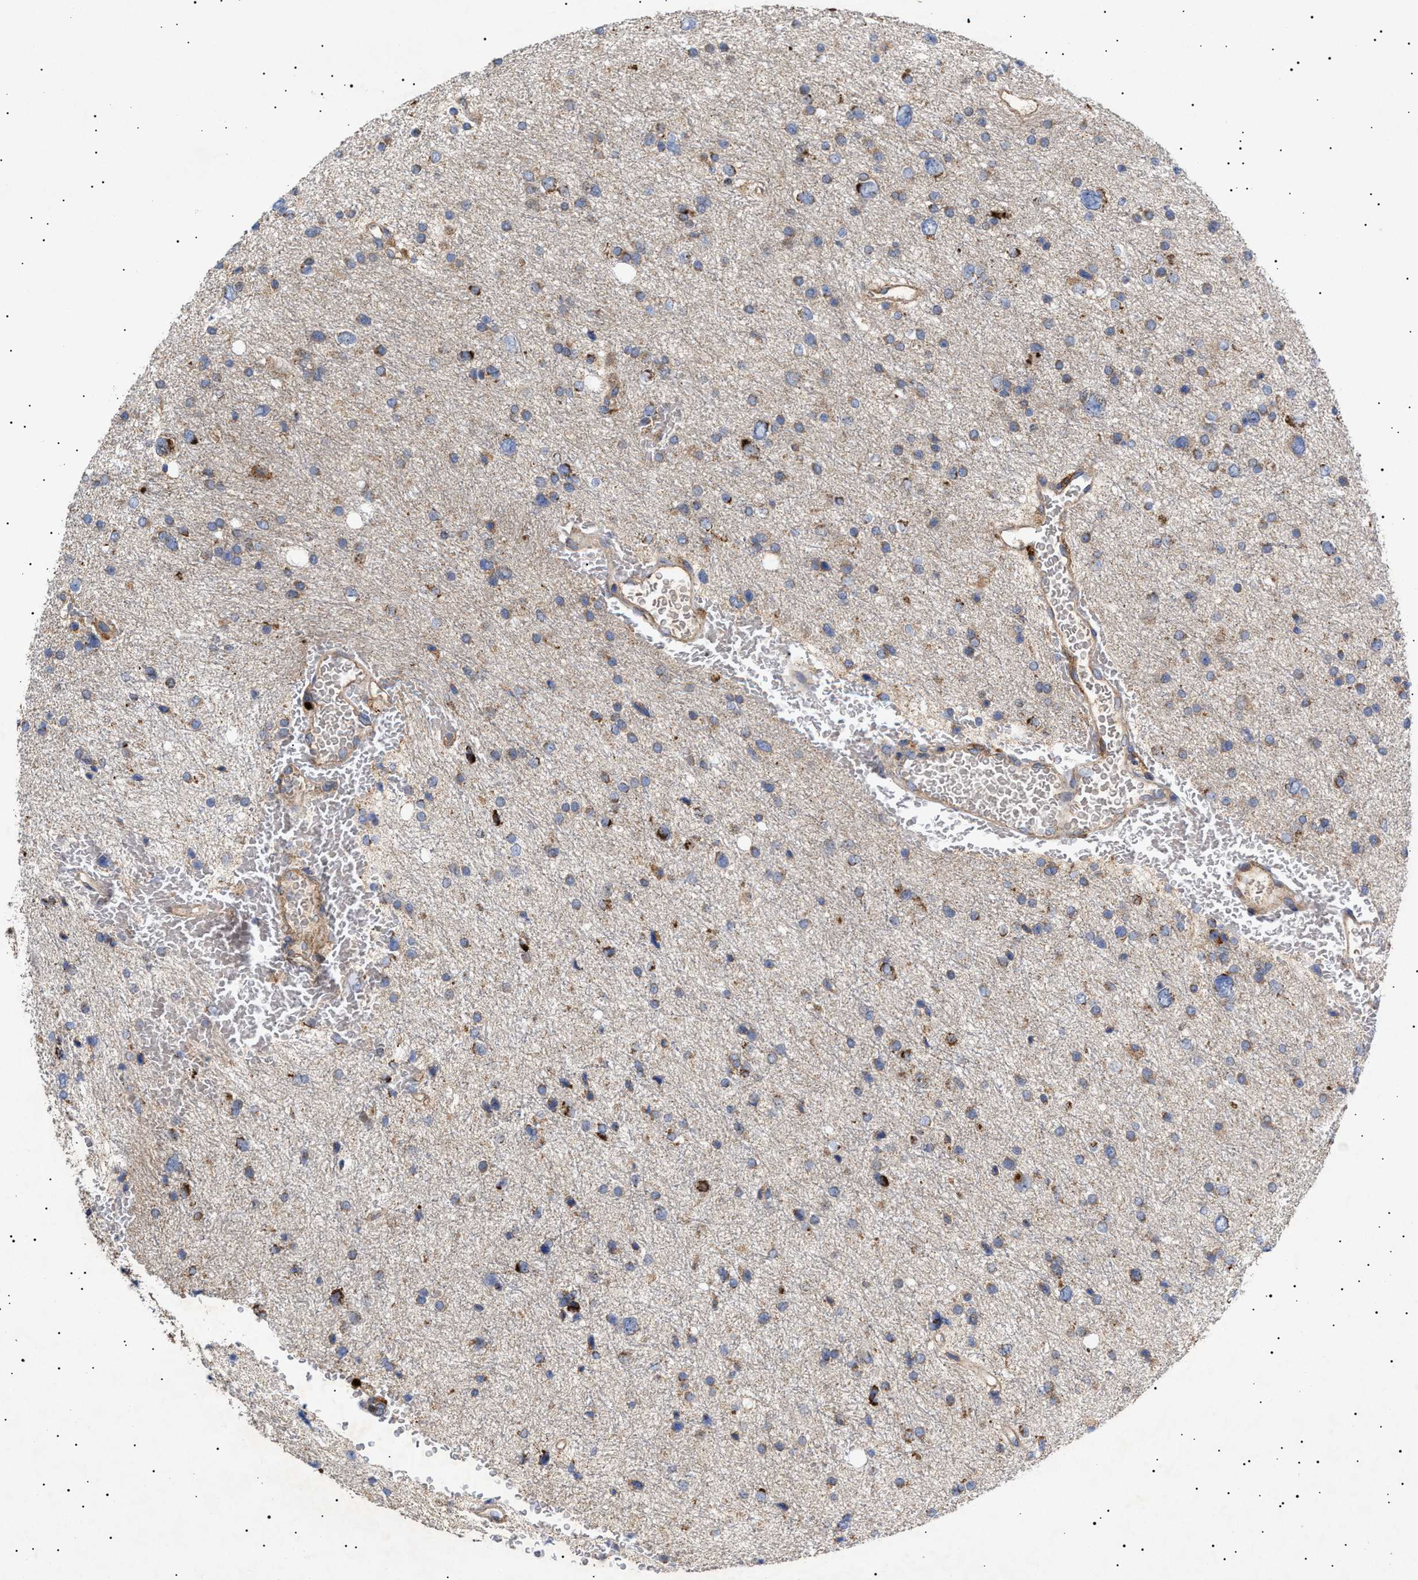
{"staining": {"intensity": "strong", "quantity": "<25%", "location": "cytoplasmic/membranous"}, "tissue": "glioma", "cell_type": "Tumor cells", "image_type": "cancer", "snomed": [{"axis": "morphology", "description": "Glioma, malignant, Low grade"}, {"axis": "topography", "description": "Brain"}], "caption": "There is medium levels of strong cytoplasmic/membranous expression in tumor cells of malignant low-grade glioma, as demonstrated by immunohistochemical staining (brown color).", "gene": "MRPL10", "patient": {"sex": "female", "age": 37}}